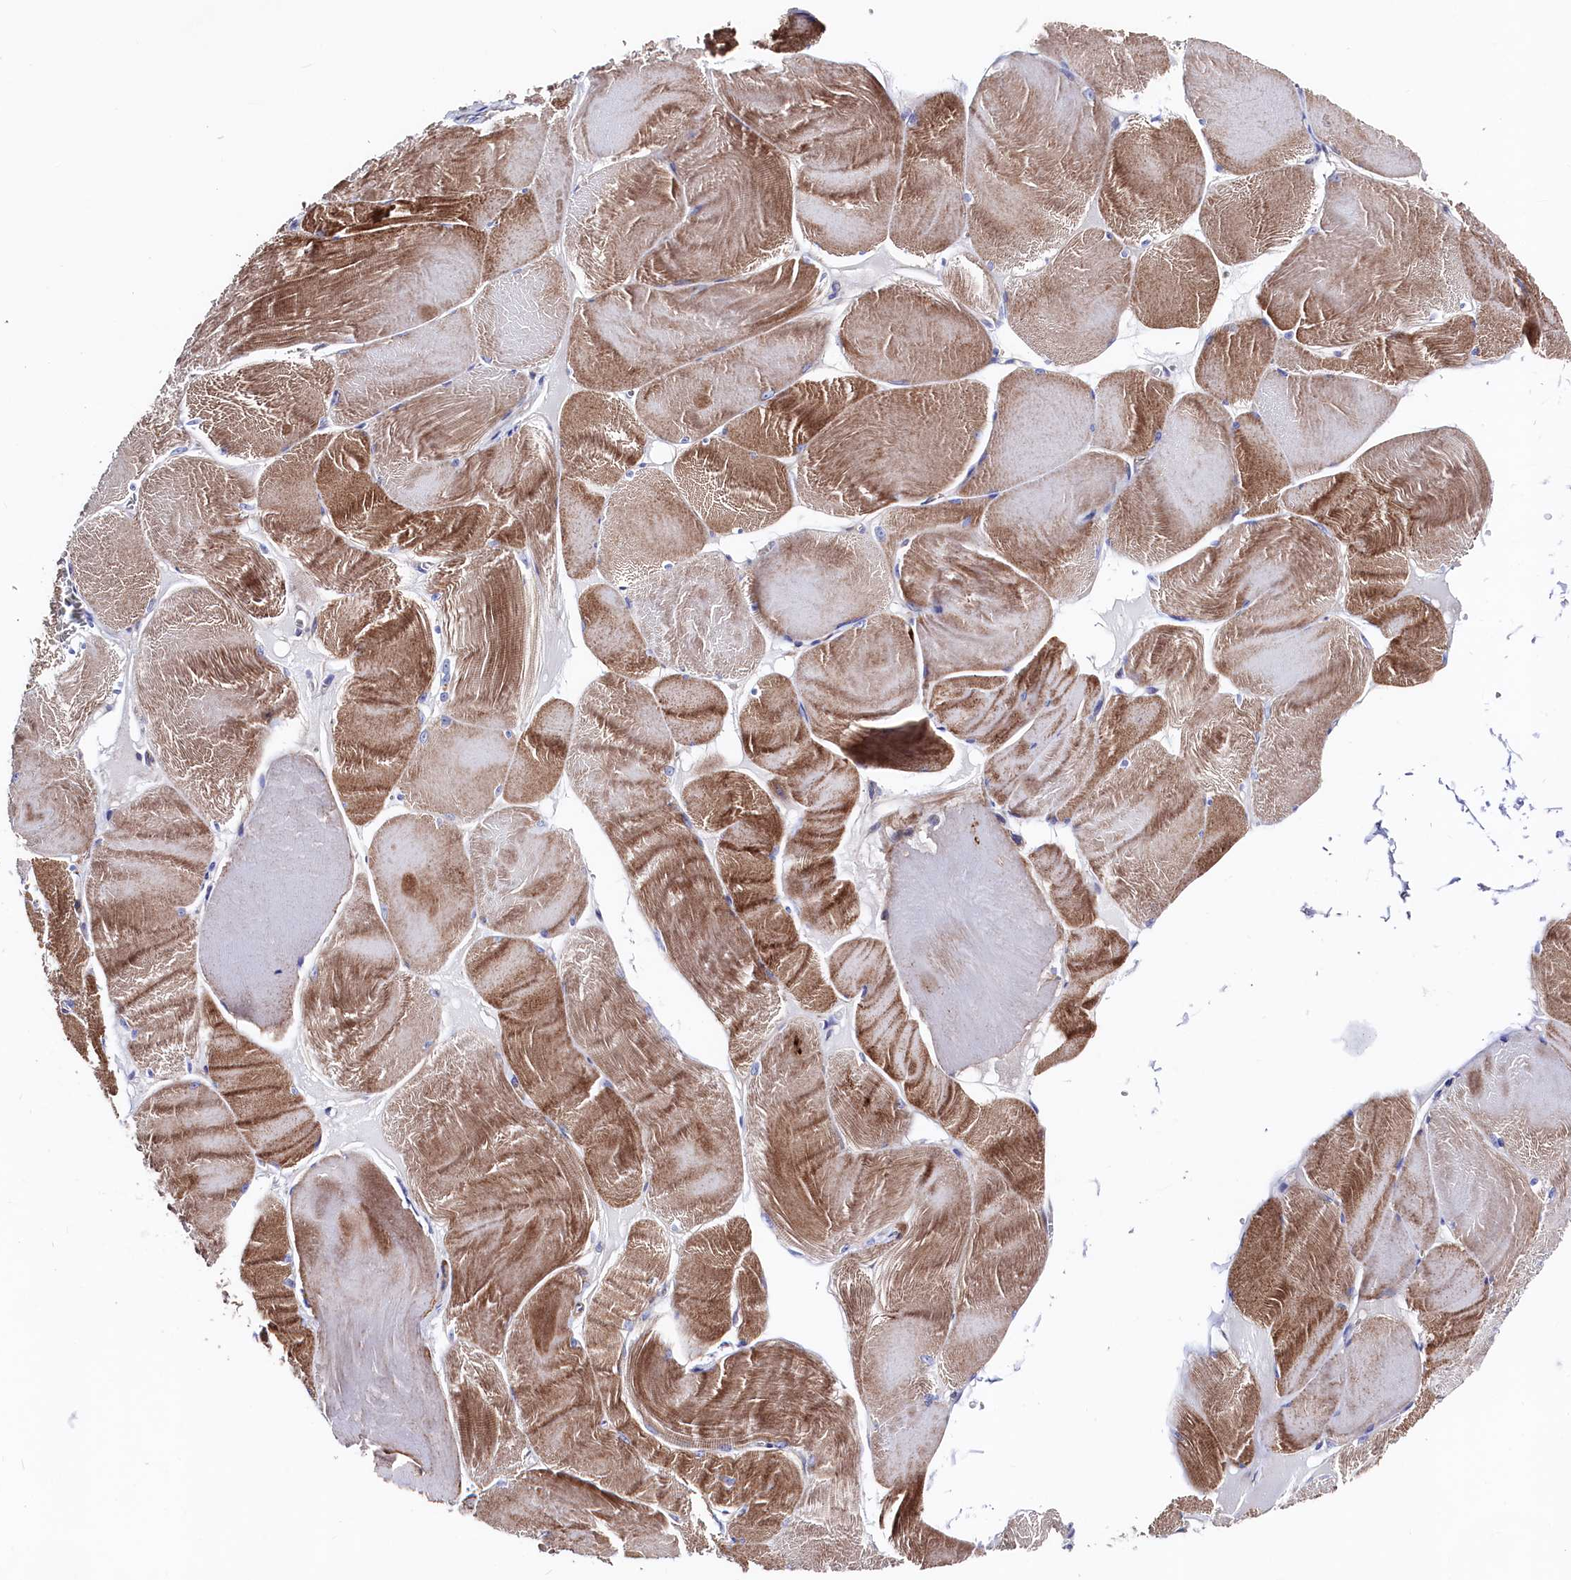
{"staining": {"intensity": "moderate", "quantity": ">75%", "location": "cytoplasmic/membranous"}, "tissue": "skeletal muscle", "cell_type": "Myocytes", "image_type": "normal", "snomed": [{"axis": "morphology", "description": "Normal tissue, NOS"}, {"axis": "morphology", "description": "Basal cell carcinoma"}, {"axis": "topography", "description": "Skeletal muscle"}], "caption": "Immunohistochemistry of normal human skeletal muscle demonstrates medium levels of moderate cytoplasmic/membranous positivity in approximately >75% of myocytes.", "gene": "WNT8A", "patient": {"sex": "female", "age": 64}}